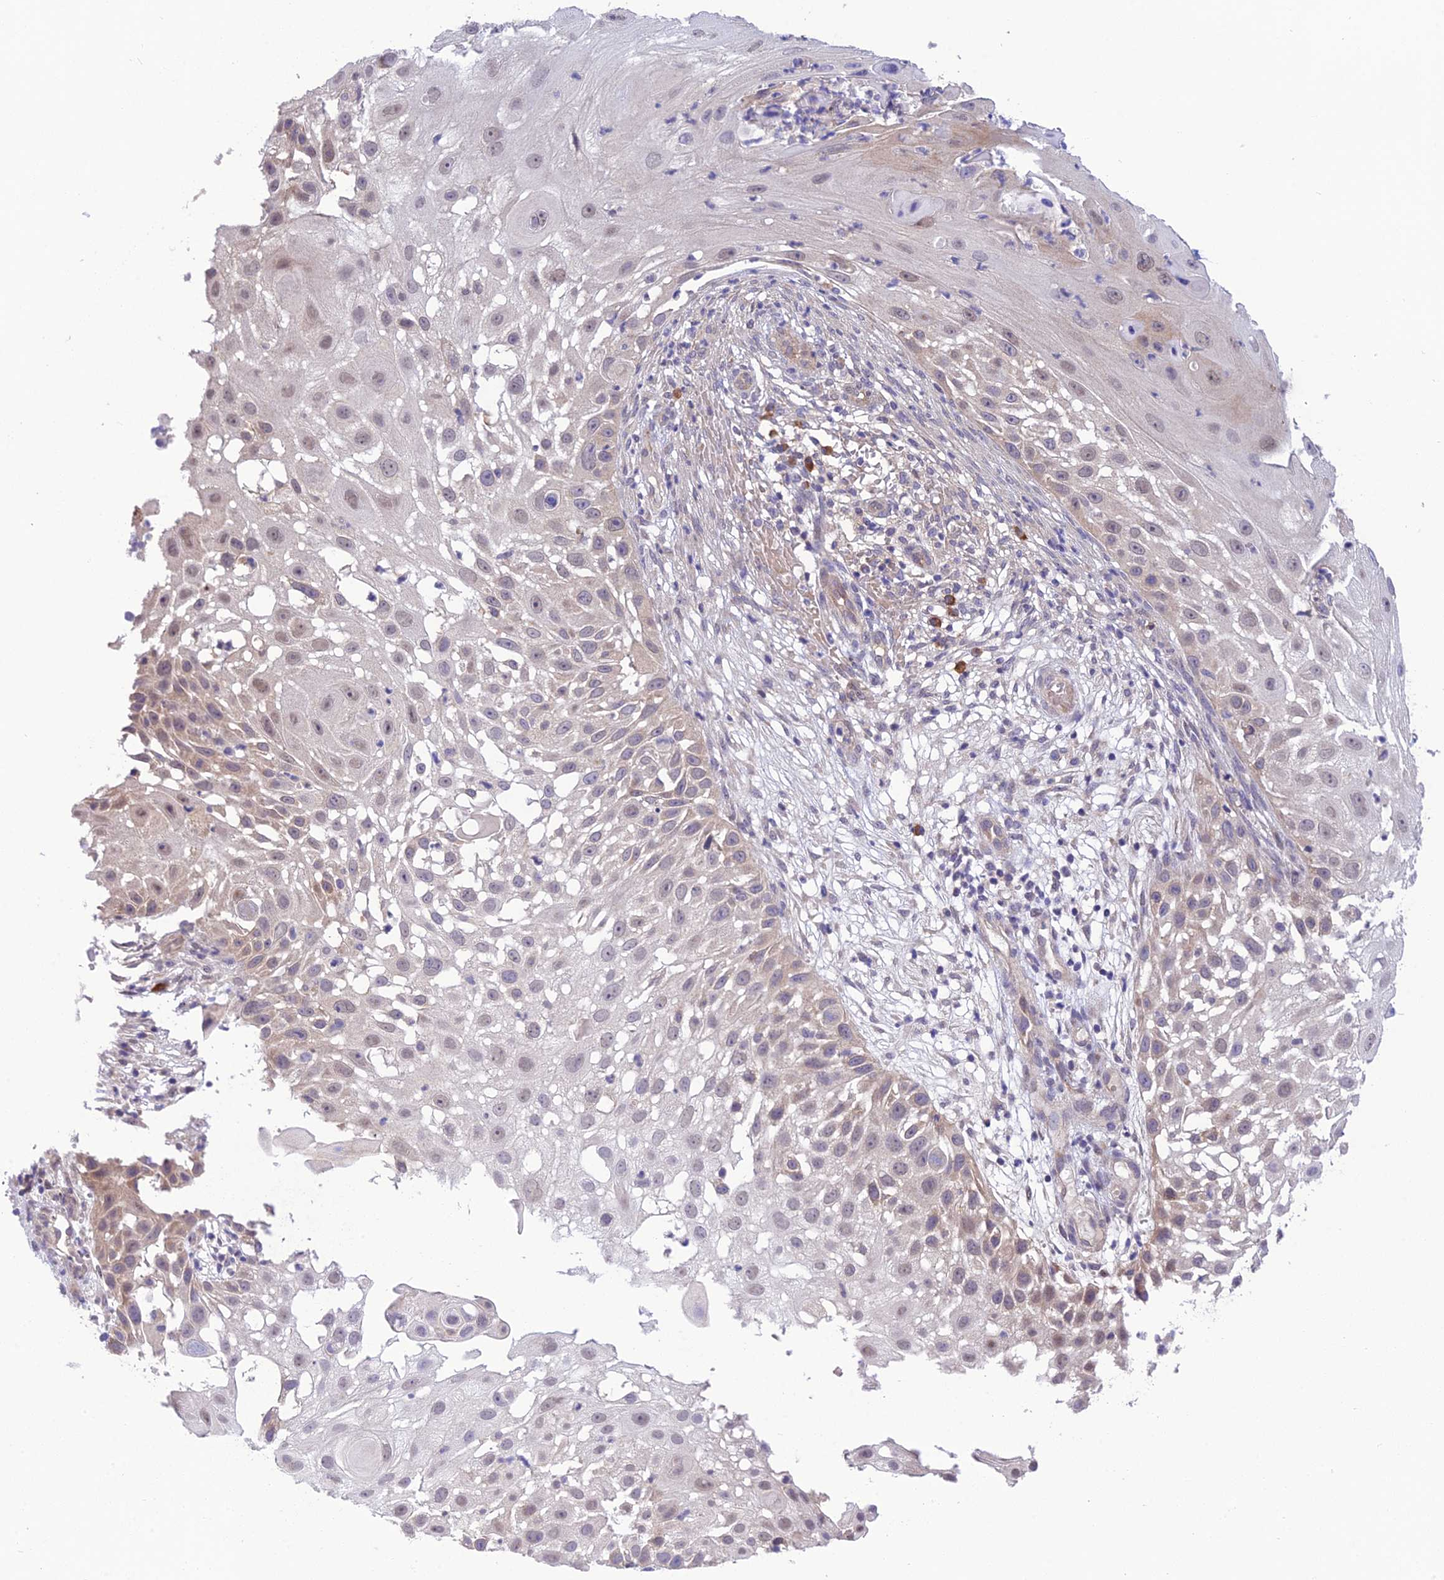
{"staining": {"intensity": "weak", "quantity": "<25%", "location": "cytoplasmic/membranous"}, "tissue": "skin cancer", "cell_type": "Tumor cells", "image_type": "cancer", "snomed": [{"axis": "morphology", "description": "Squamous cell carcinoma, NOS"}, {"axis": "topography", "description": "Skin"}], "caption": "Immunohistochemistry (IHC) photomicrograph of neoplastic tissue: human squamous cell carcinoma (skin) stained with DAB (3,3'-diaminobenzidine) reveals no significant protein expression in tumor cells.", "gene": "UROS", "patient": {"sex": "female", "age": 44}}